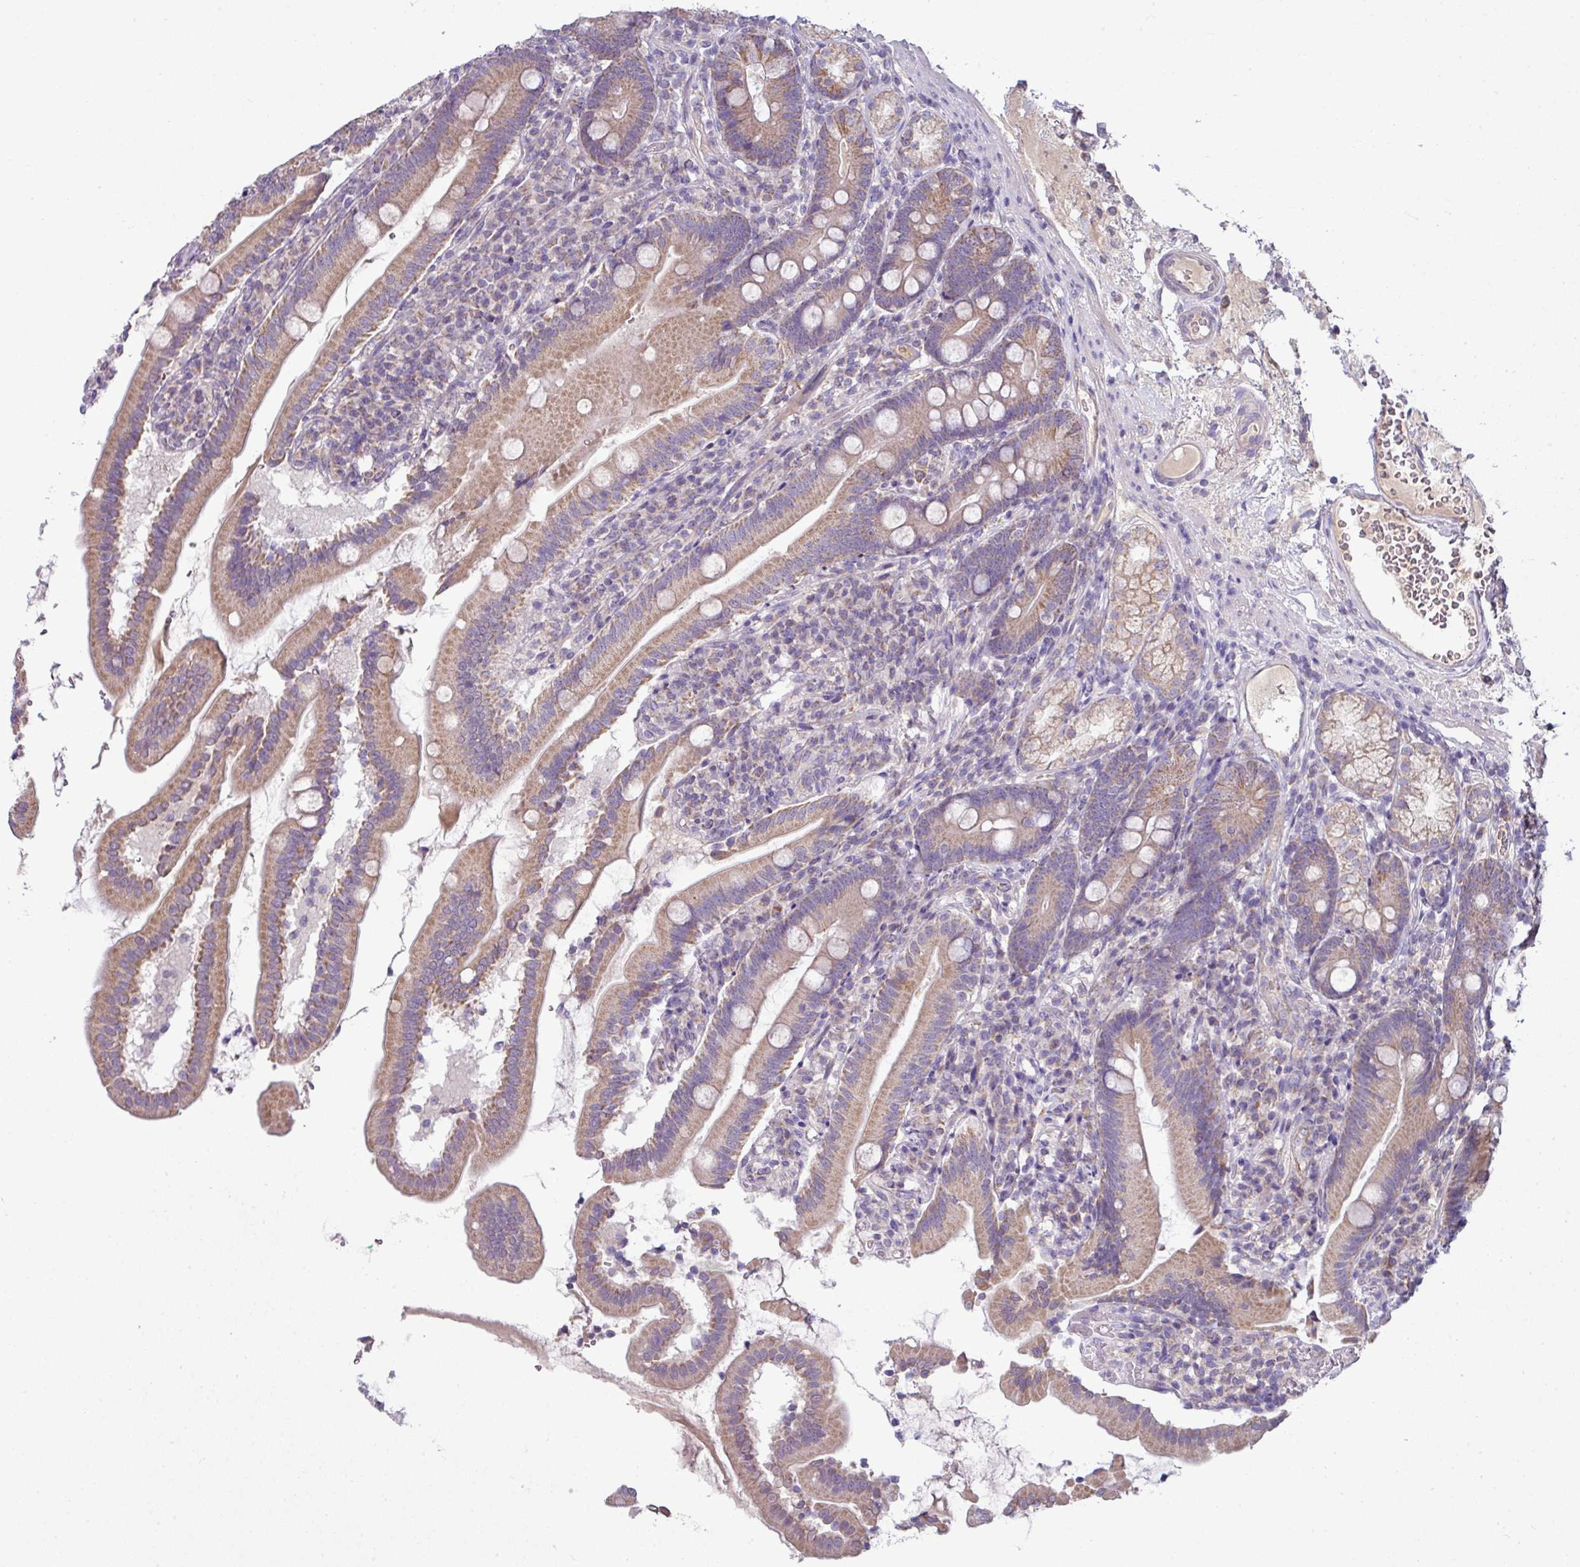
{"staining": {"intensity": "moderate", "quantity": ">75%", "location": "cytoplasmic/membranous"}, "tissue": "duodenum", "cell_type": "Glandular cells", "image_type": "normal", "snomed": [{"axis": "morphology", "description": "Normal tissue, NOS"}, {"axis": "topography", "description": "Duodenum"}], "caption": "The image reveals immunohistochemical staining of normal duodenum. There is moderate cytoplasmic/membranous expression is appreciated in approximately >75% of glandular cells. Using DAB (brown) and hematoxylin (blue) stains, captured at high magnification using brightfield microscopy.", "gene": "LRRC9", "patient": {"sex": "female", "age": 67}}